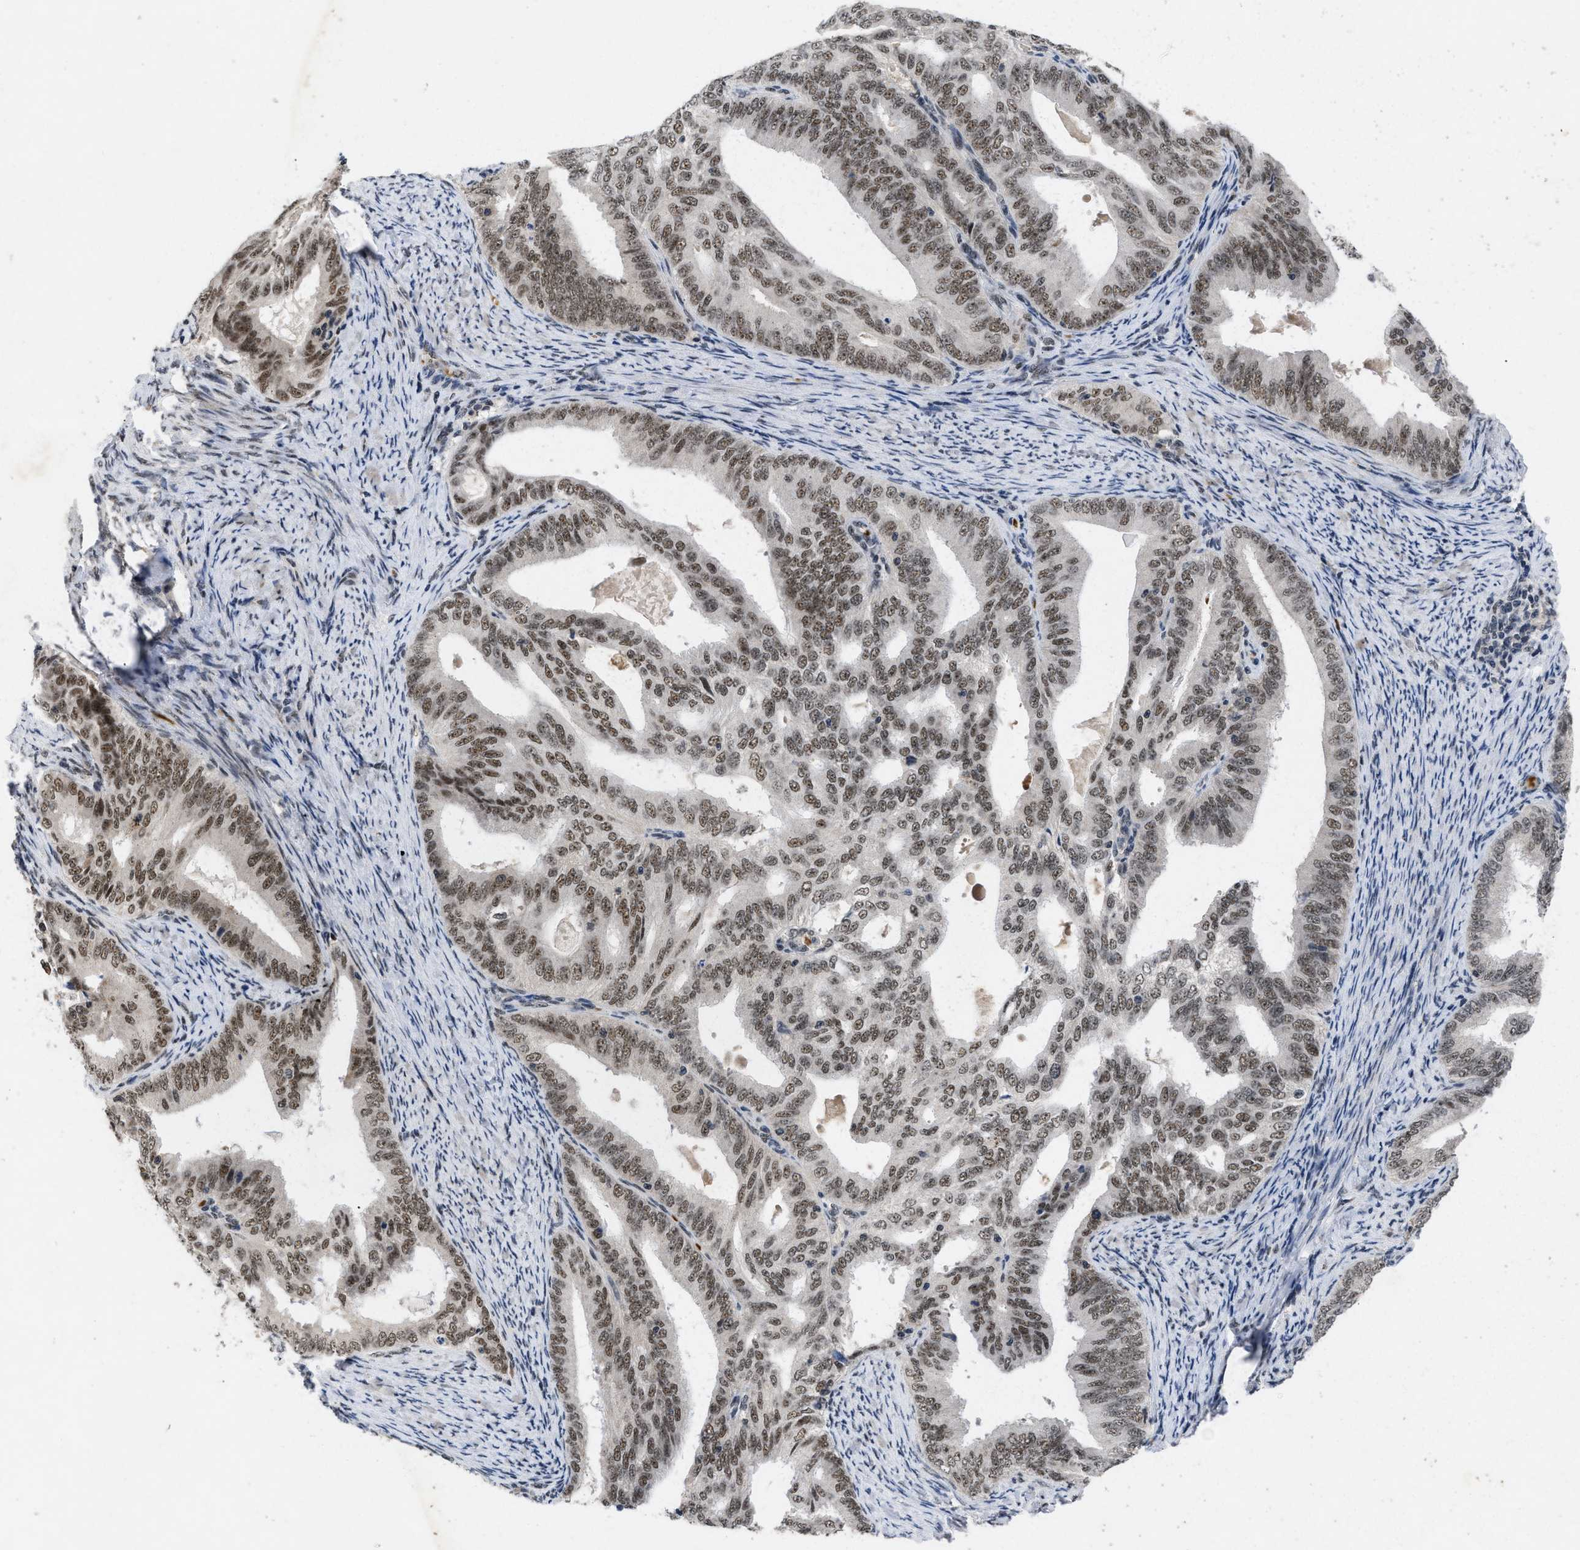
{"staining": {"intensity": "moderate", "quantity": ">75%", "location": "nuclear"}, "tissue": "endometrial cancer", "cell_type": "Tumor cells", "image_type": "cancer", "snomed": [{"axis": "morphology", "description": "Adenocarcinoma, NOS"}, {"axis": "topography", "description": "Endometrium"}], "caption": "This image displays immunohistochemistry (IHC) staining of endometrial adenocarcinoma, with medium moderate nuclear expression in about >75% of tumor cells.", "gene": "ZNF346", "patient": {"sex": "female", "age": 58}}